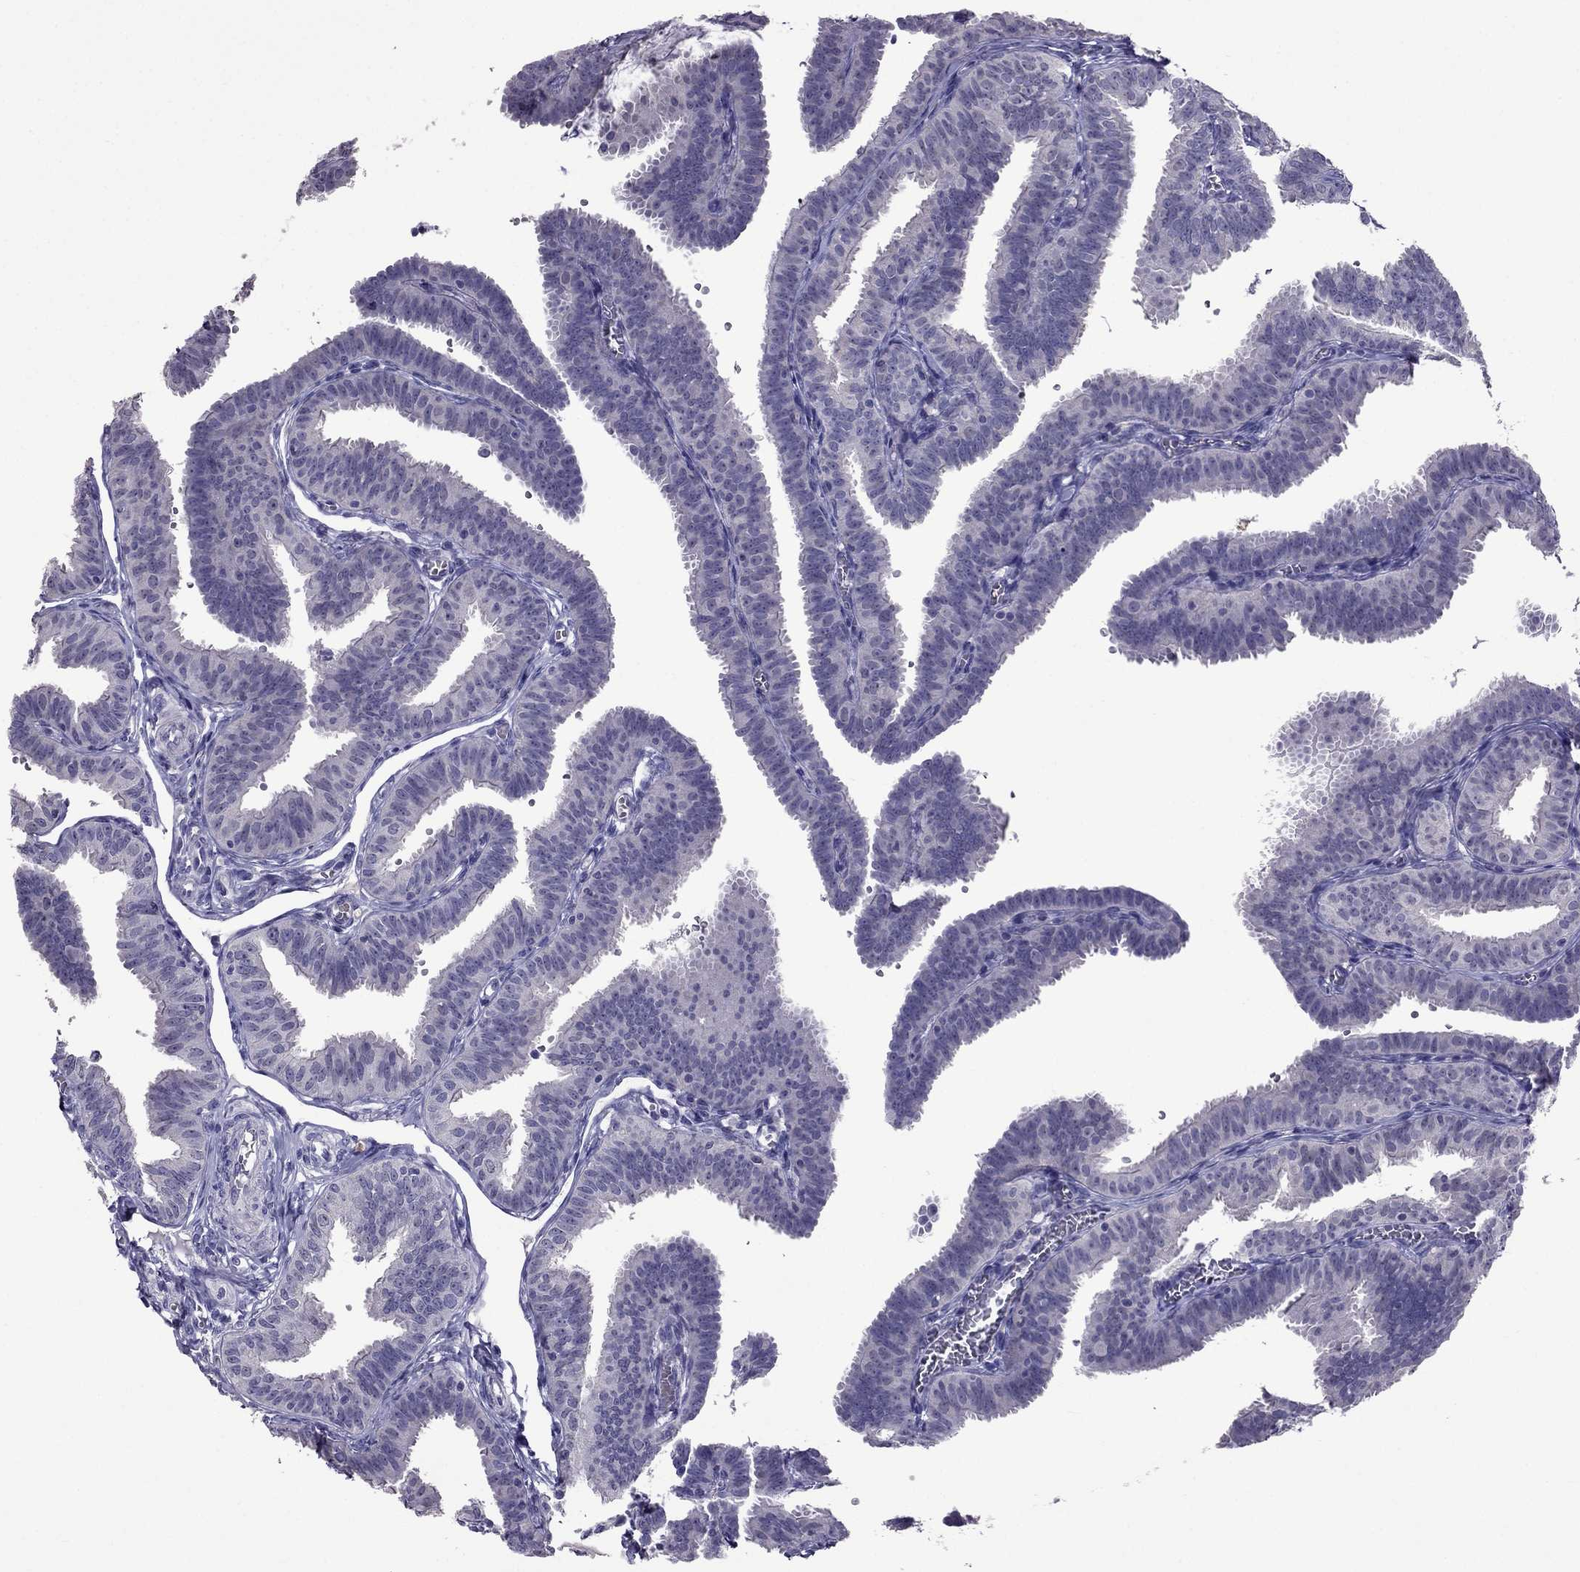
{"staining": {"intensity": "negative", "quantity": "none", "location": "none"}, "tissue": "fallopian tube", "cell_type": "Glandular cells", "image_type": "normal", "snomed": [{"axis": "morphology", "description": "Normal tissue, NOS"}, {"axis": "topography", "description": "Fallopian tube"}], "caption": "This histopathology image is of unremarkable fallopian tube stained with immunohistochemistry to label a protein in brown with the nuclei are counter-stained blue. There is no staining in glandular cells. (Stains: DAB IHC with hematoxylin counter stain, Microscopy: brightfield microscopy at high magnification).", "gene": "AQP9", "patient": {"sex": "female", "age": 25}}